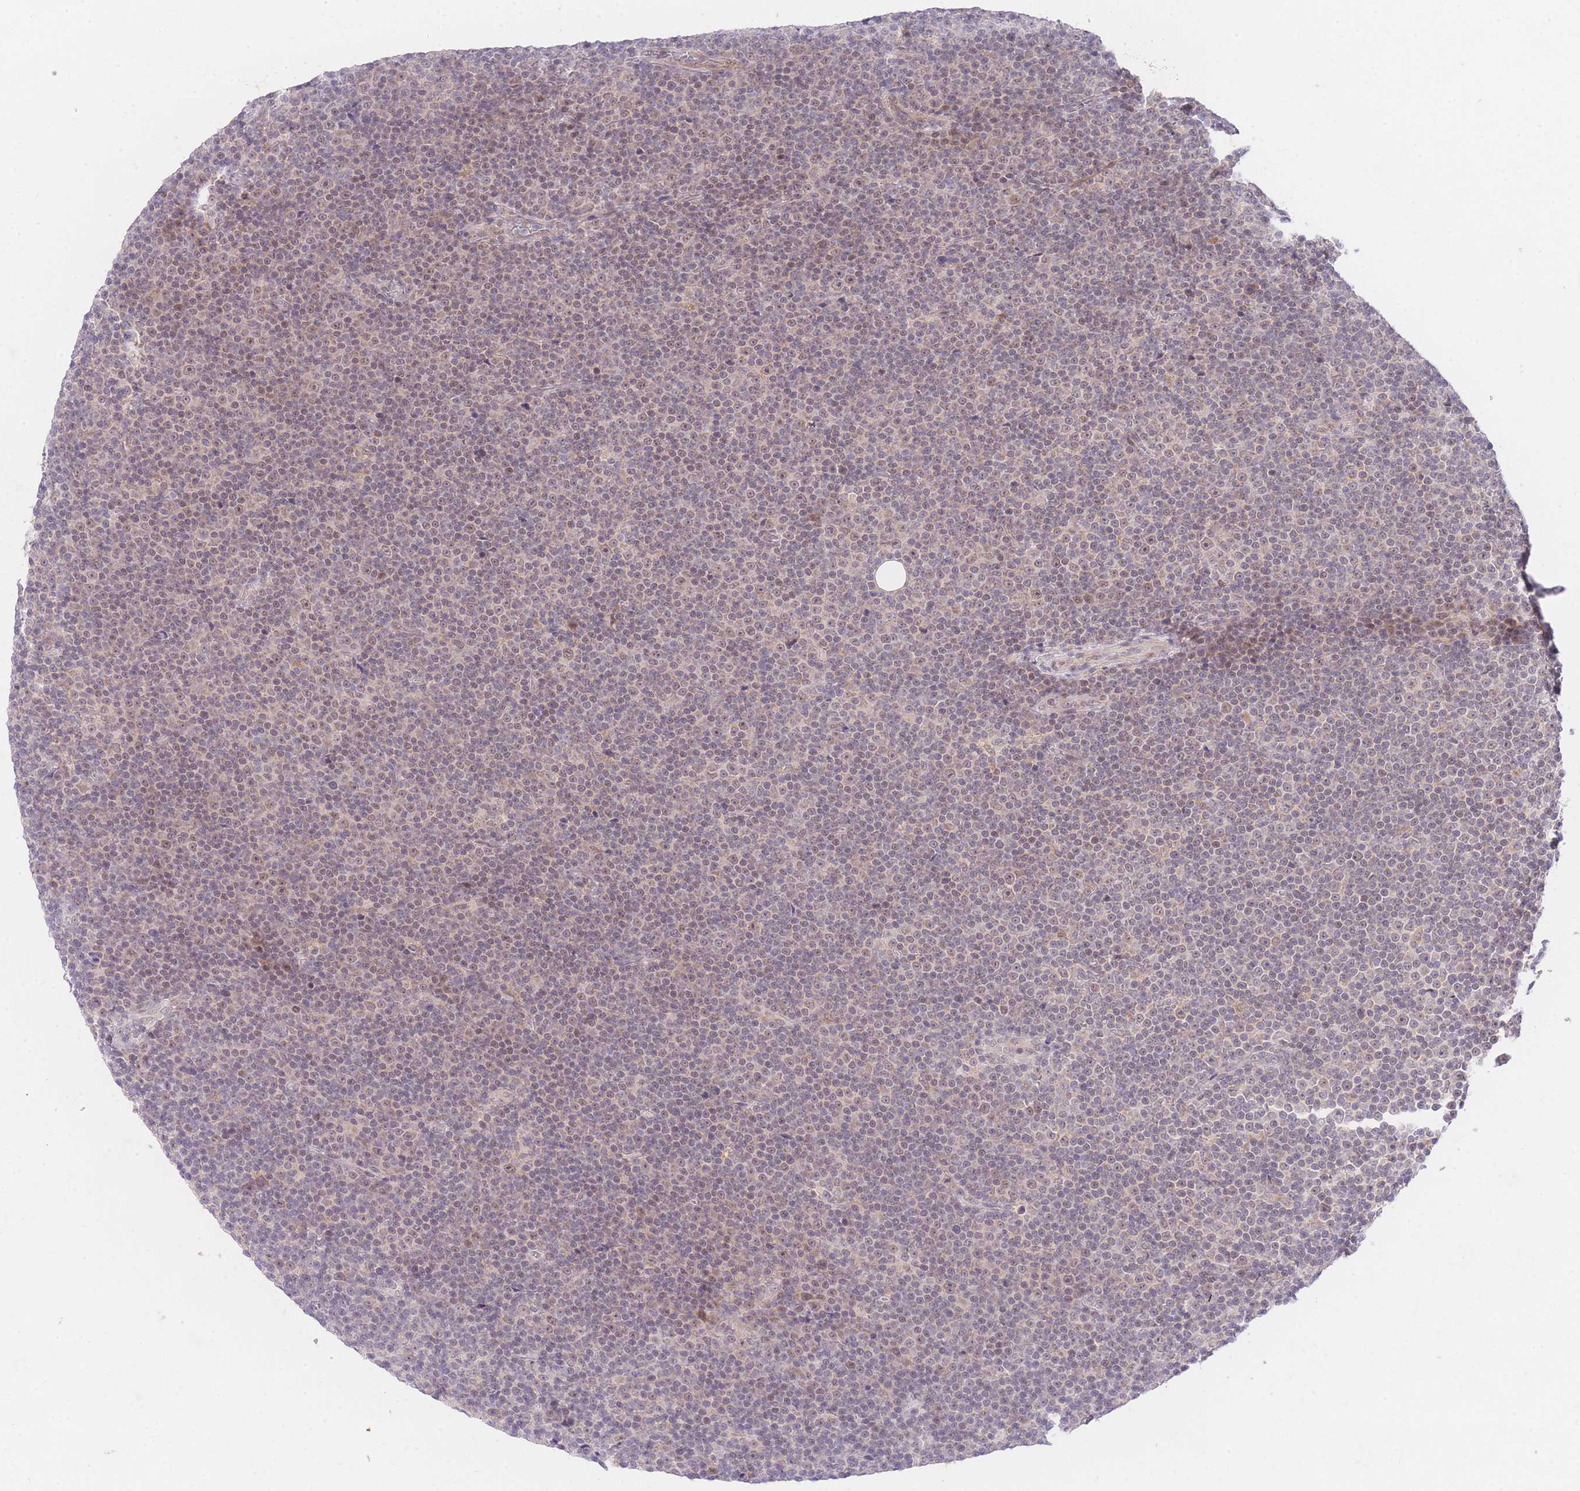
{"staining": {"intensity": "weak", "quantity": "25%-75%", "location": "nuclear"}, "tissue": "lymphoma", "cell_type": "Tumor cells", "image_type": "cancer", "snomed": [{"axis": "morphology", "description": "Malignant lymphoma, non-Hodgkin's type, Low grade"}, {"axis": "topography", "description": "Lymph node"}], "caption": "Tumor cells show low levels of weak nuclear expression in approximately 25%-75% of cells in malignant lymphoma, non-Hodgkin's type (low-grade). The protein of interest is stained brown, and the nuclei are stained in blue (DAB IHC with brightfield microscopy, high magnification).", "gene": "SLC25A33", "patient": {"sex": "female", "age": 67}}